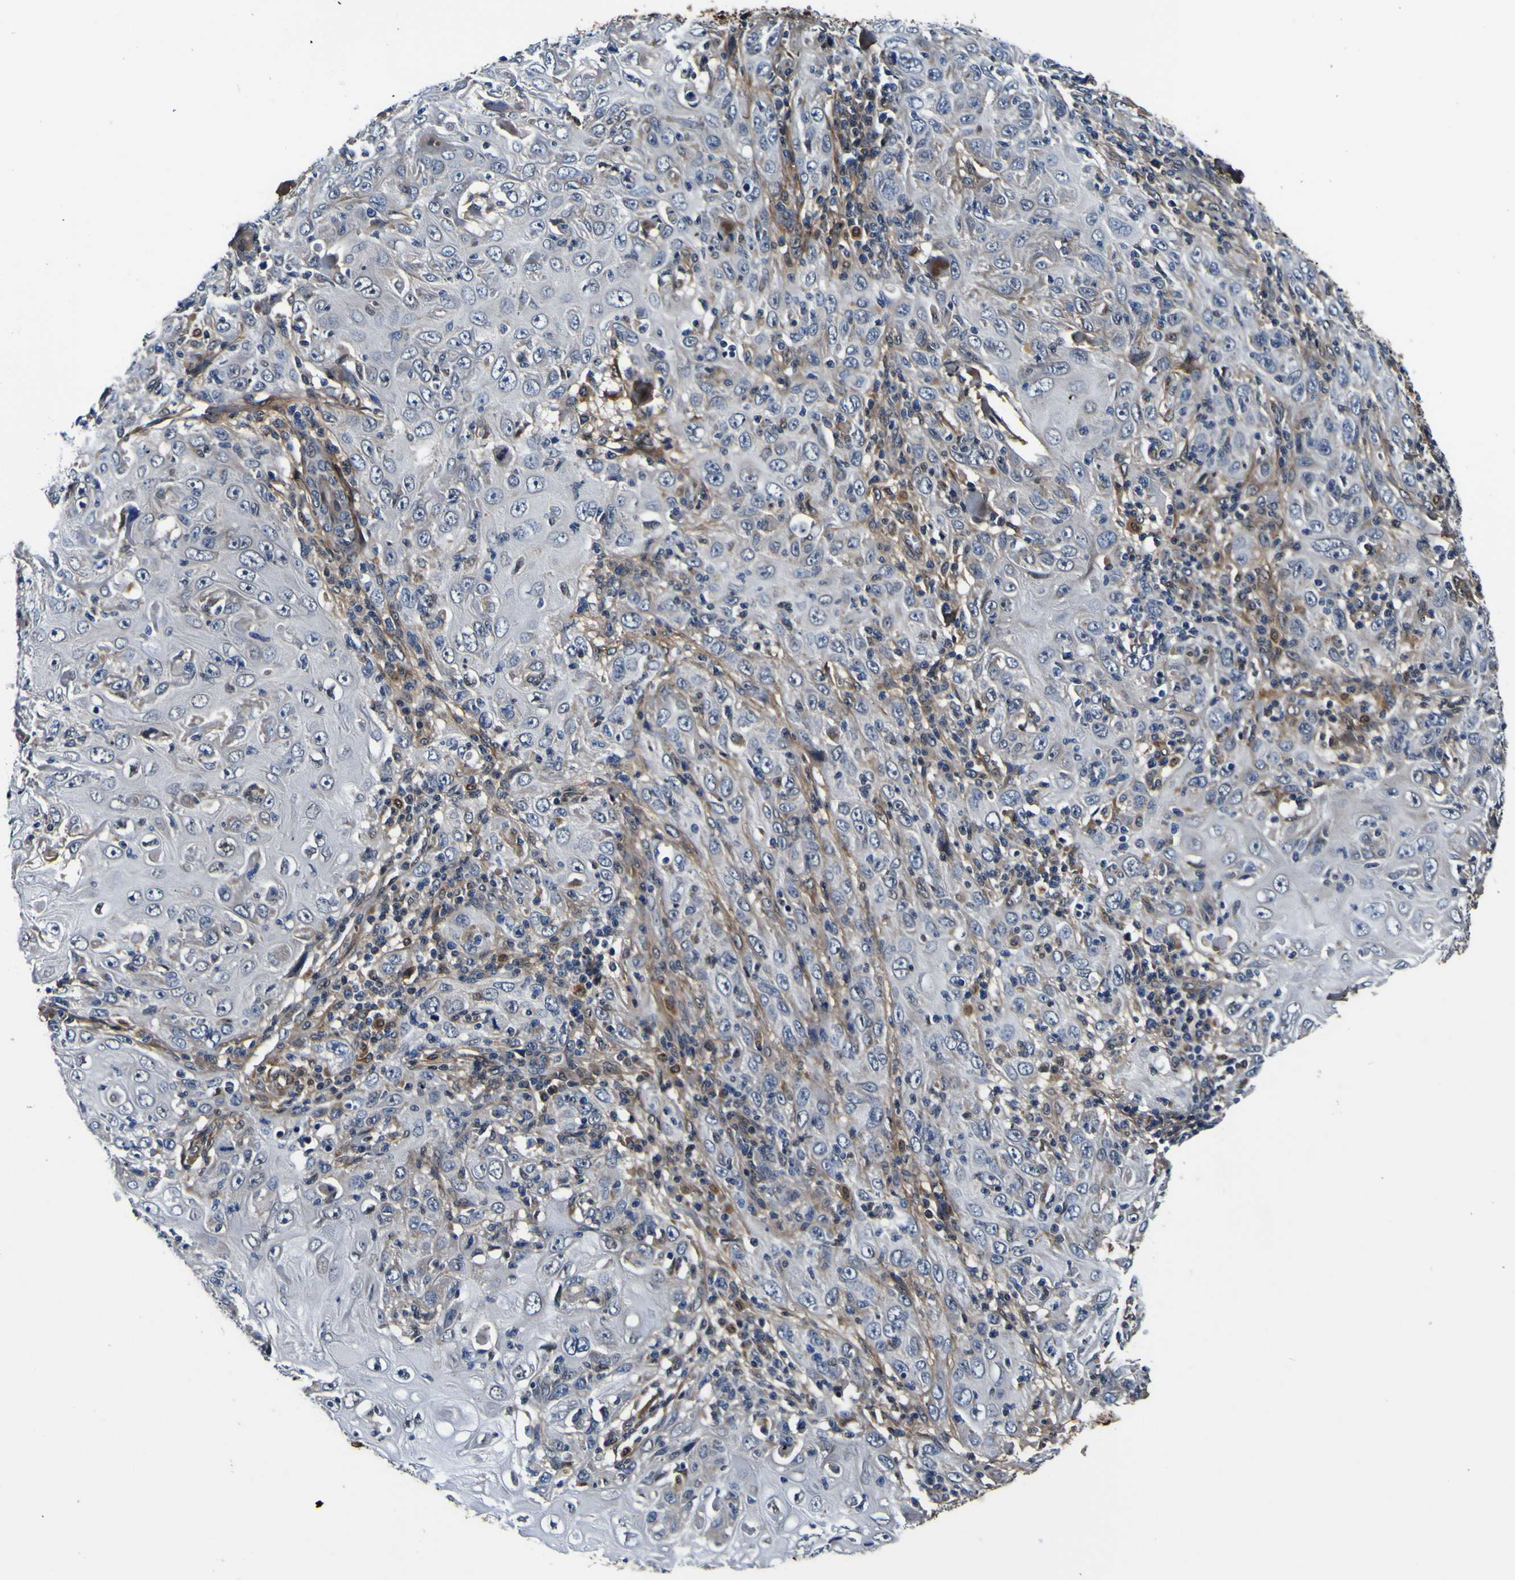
{"staining": {"intensity": "negative", "quantity": "none", "location": "none"}, "tissue": "skin cancer", "cell_type": "Tumor cells", "image_type": "cancer", "snomed": [{"axis": "morphology", "description": "Squamous cell carcinoma, NOS"}, {"axis": "topography", "description": "Skin"}], "caption": "Immunohistochemistry (IHC) of human skin cancer (squamous cell carcinoma) exhibits no positivity in tumor cells. (Brightfield microscopy of DAB (3,3'-diaminobenzidine) immunohistochemistry (IHC) at high magnification).", "gene": "POSTN", "patient": {"sex": "female", "age": 88}}